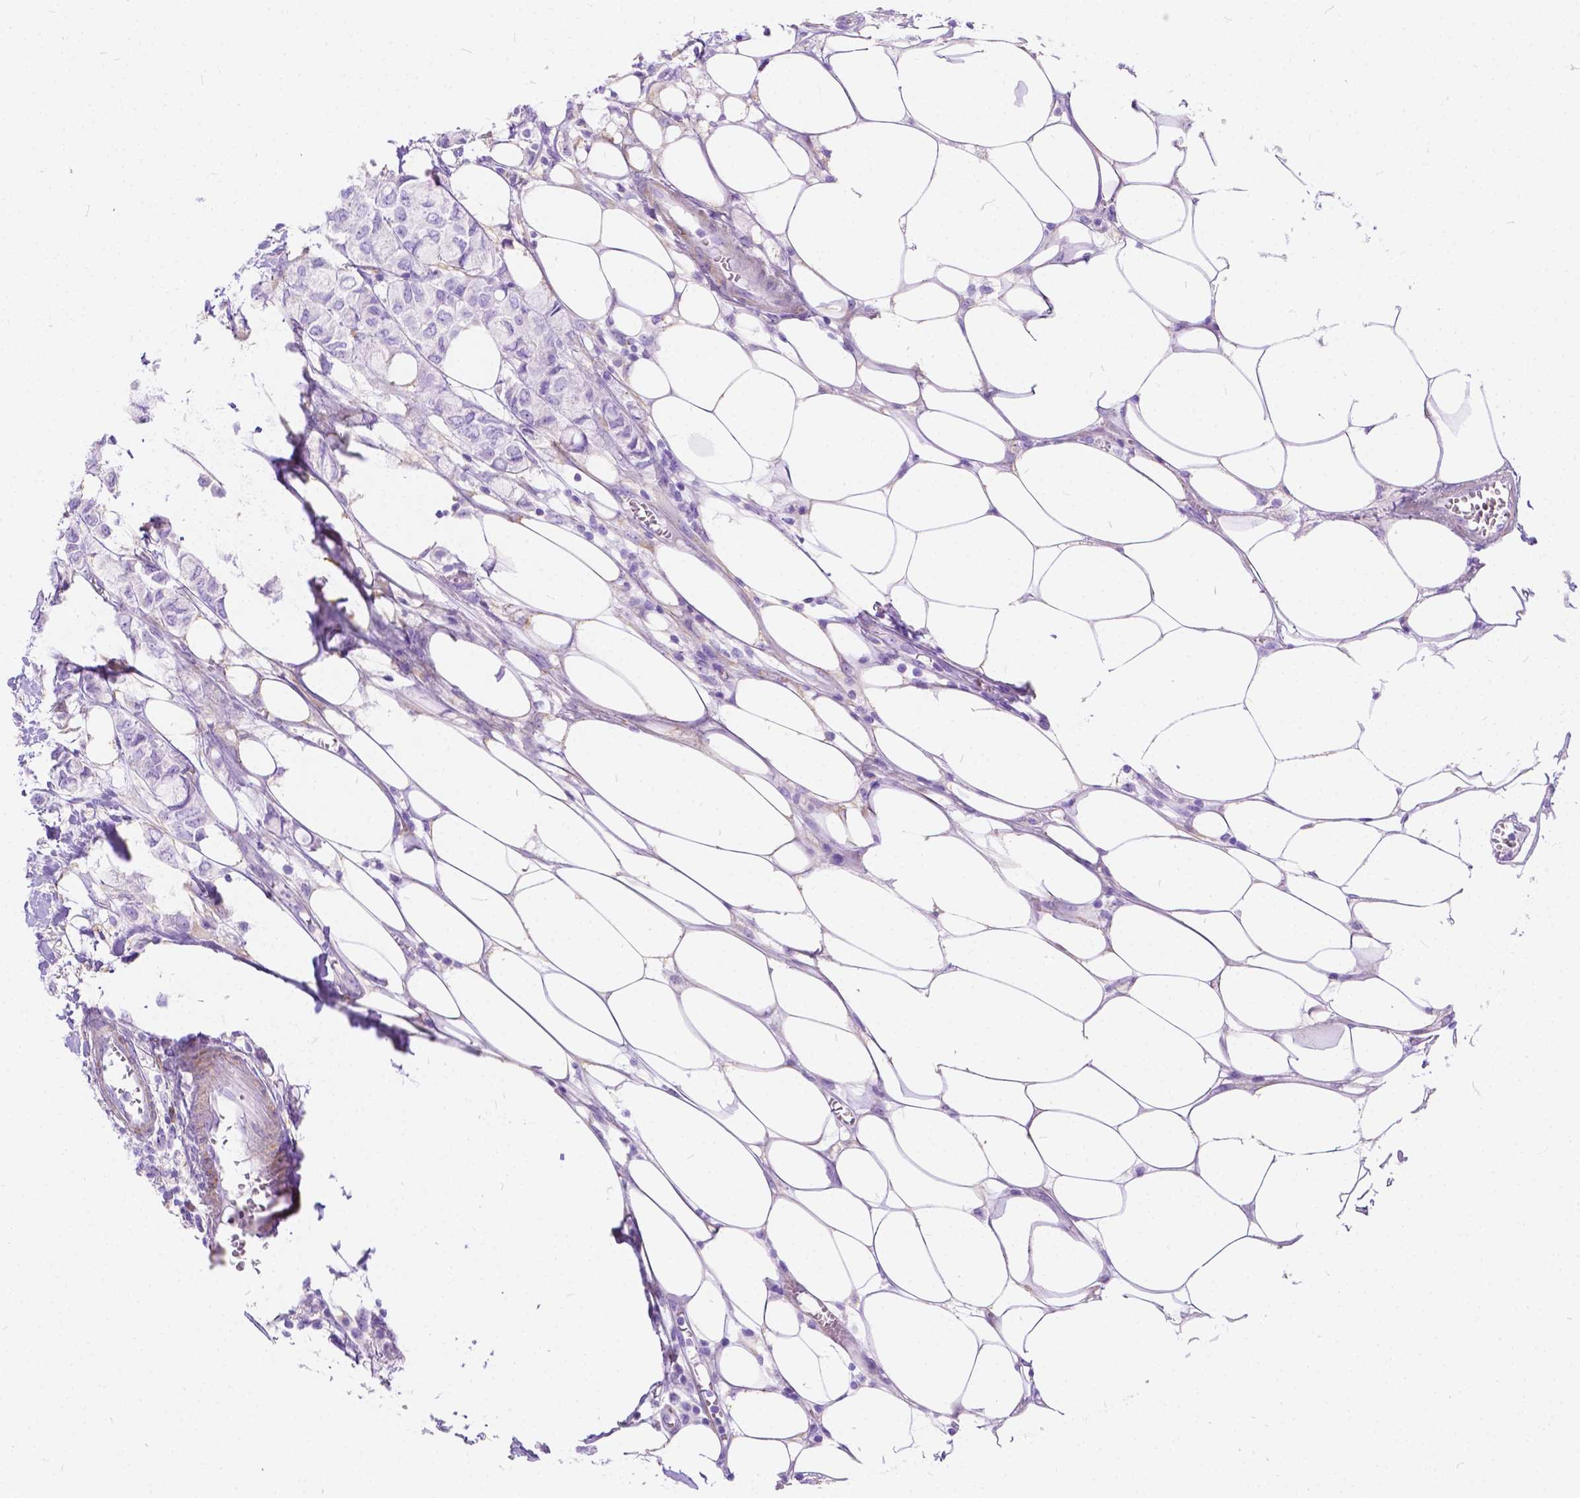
{"staining": {"intensity": "negative", "quantity": "none", "location": "none"}, "tissue": "breast cancer", "cell_type": "Tumor cells", "image_type": "cancer", "snomed": [{"axis": "morphology", "description": "Duct carcinoma"}, {"axis": "topography", "description": "Breast"}], "caption": "Breast invasive ductal carcinoma stained for a protein using IHC reveals no expression tumor cells.", "gene": "CHRM1", "patient": {"sex": "female", "age": 85}}